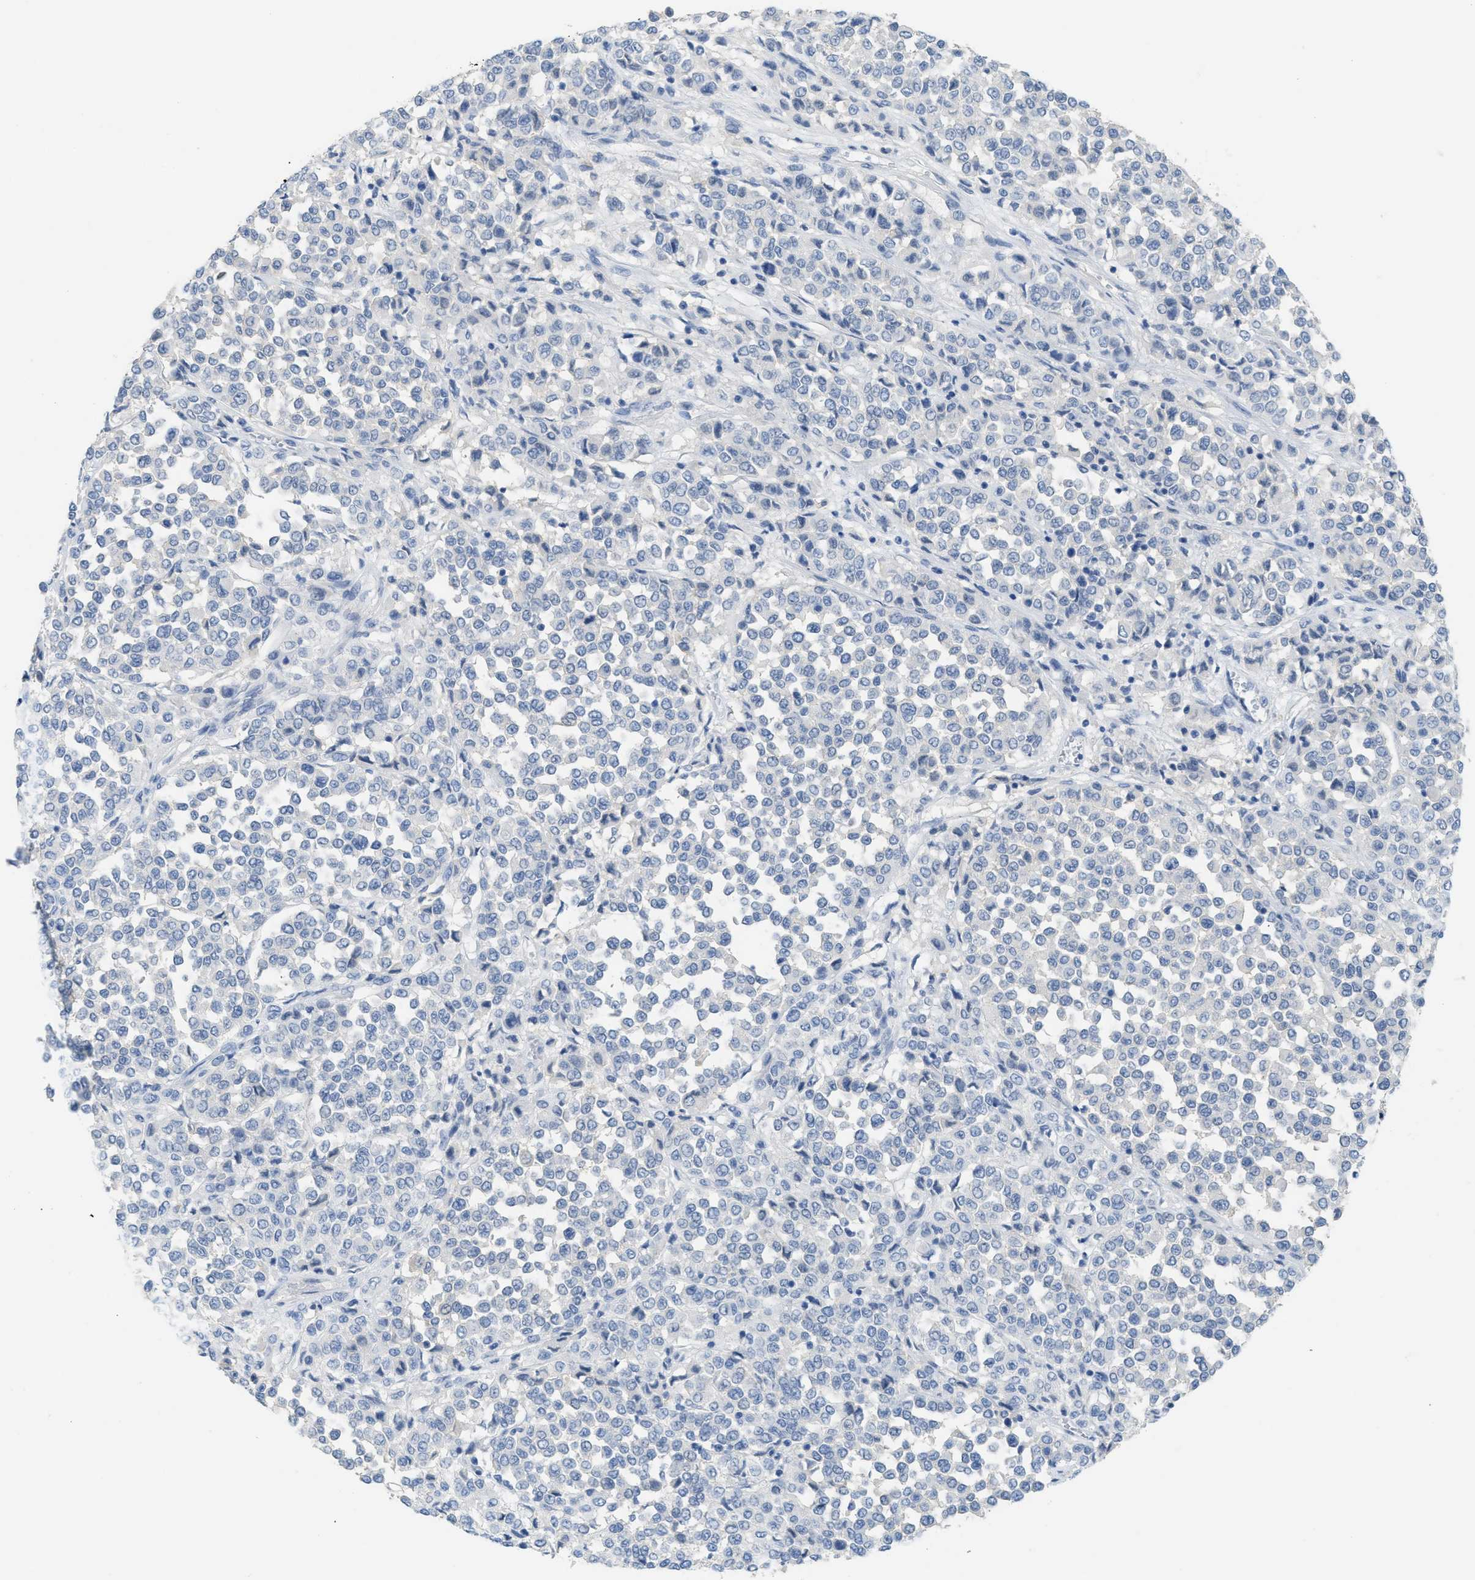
{"staining": {"intensity": "negative", "quantity": "none", "location": "none"}, "tissue": "melanoma", "cell_type": "Tumor cells", "image_type": "cancer", "snomed": [{"axis": "morphology", "description": "Malignant melanoma, Metastatic site"}, {"axis": "topography", "description": "Pancreas"}], "caption": "A high-resolution micrograph shows immunohistochemistry (IHC) staining of malignant melanoma (metastatic site), which displays no significant expression in tumor cells.", "gene": "CNNM4", "patient": {"sex": "female", "age": 30}}